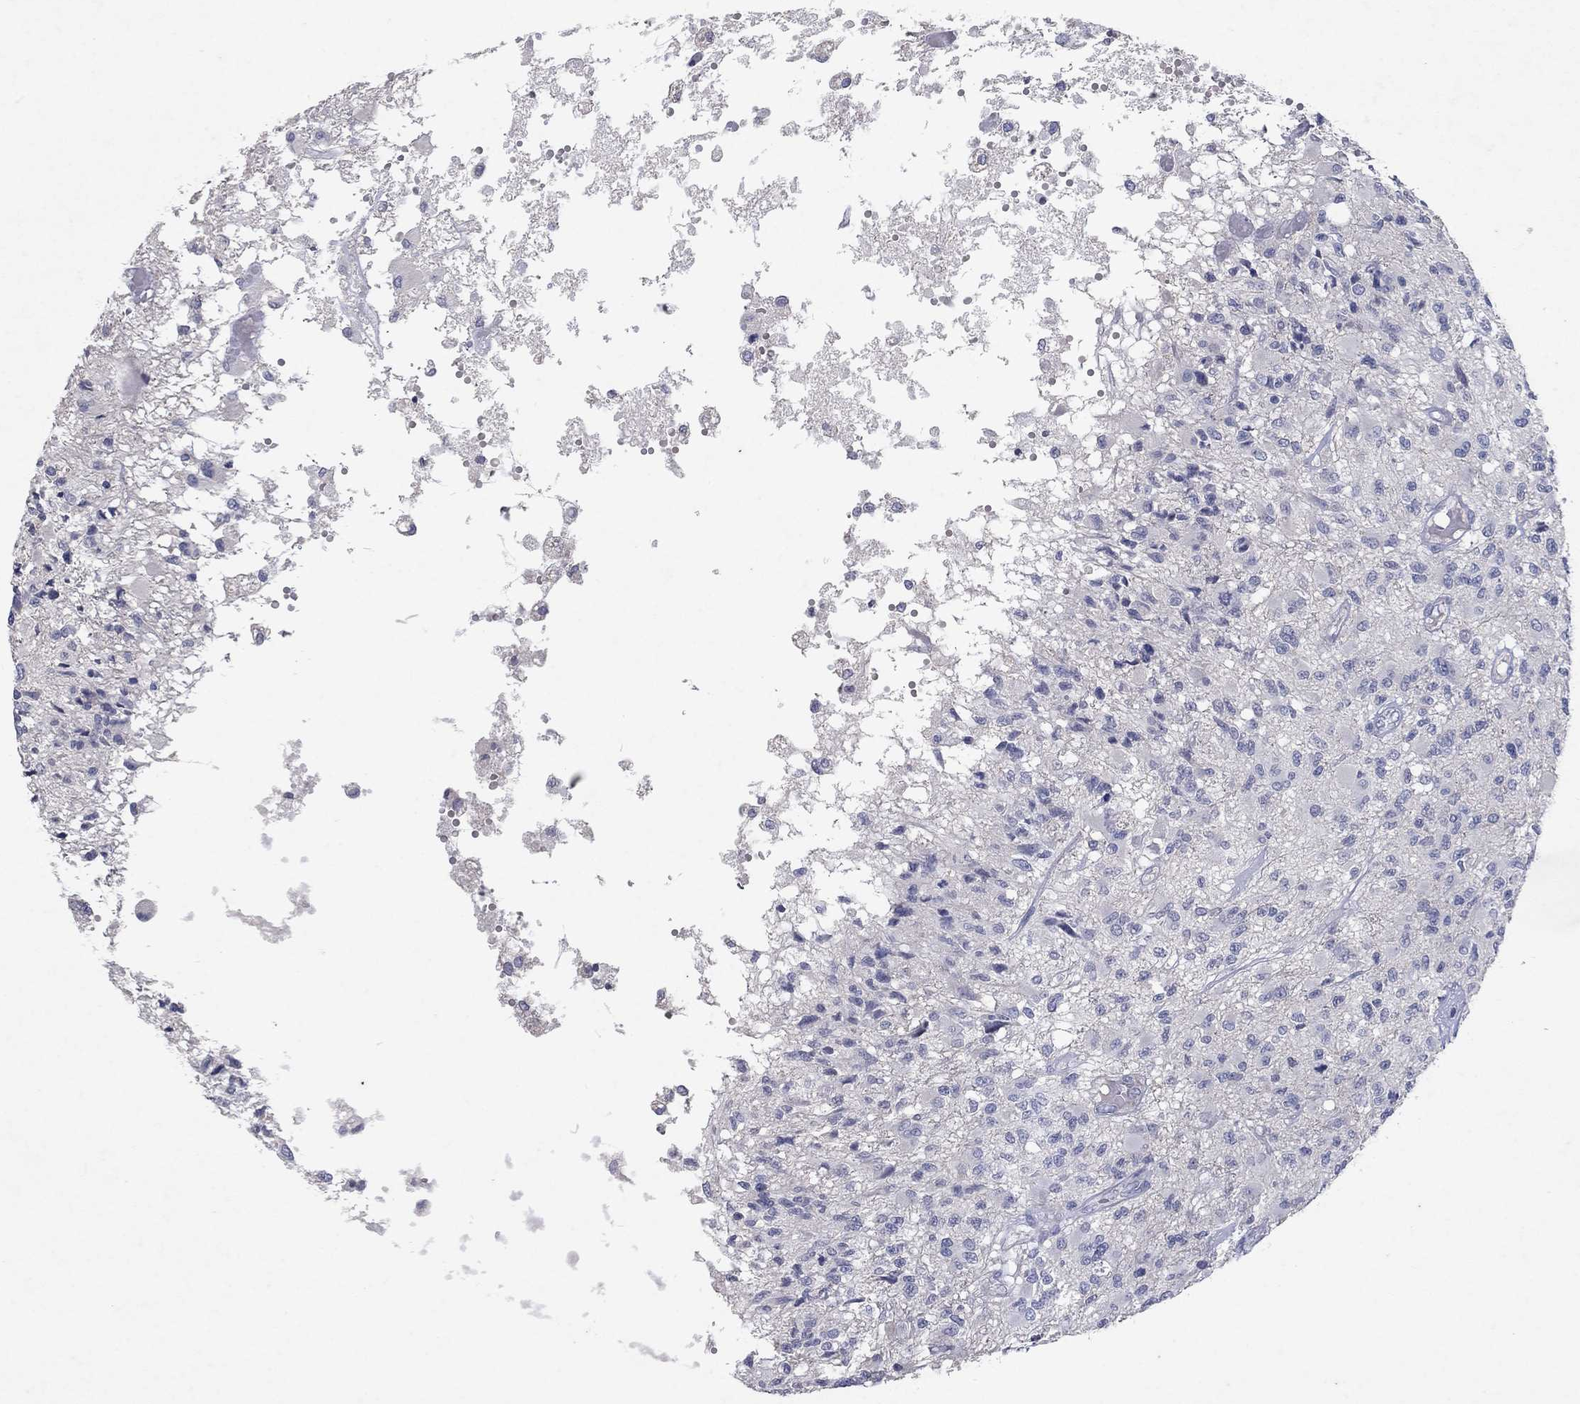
{"staining": {"intensity": "negative", "quantity": "none", "location": "none"}, "tissue": "glioma", "cell_type": "Tumor cells", "image_type": "cancer", "snomed": [{"axis": "morphology", "description": "Glioma, malignant, High grade"}, {"axis": "topography", "description": "Brain"}], "caption": "This is an immunohistochemistry photomicrograph of glioma. There is no expression in tumor cells.", "gene": "KRT40", "patient": {"sex": "female", "age": 63}}